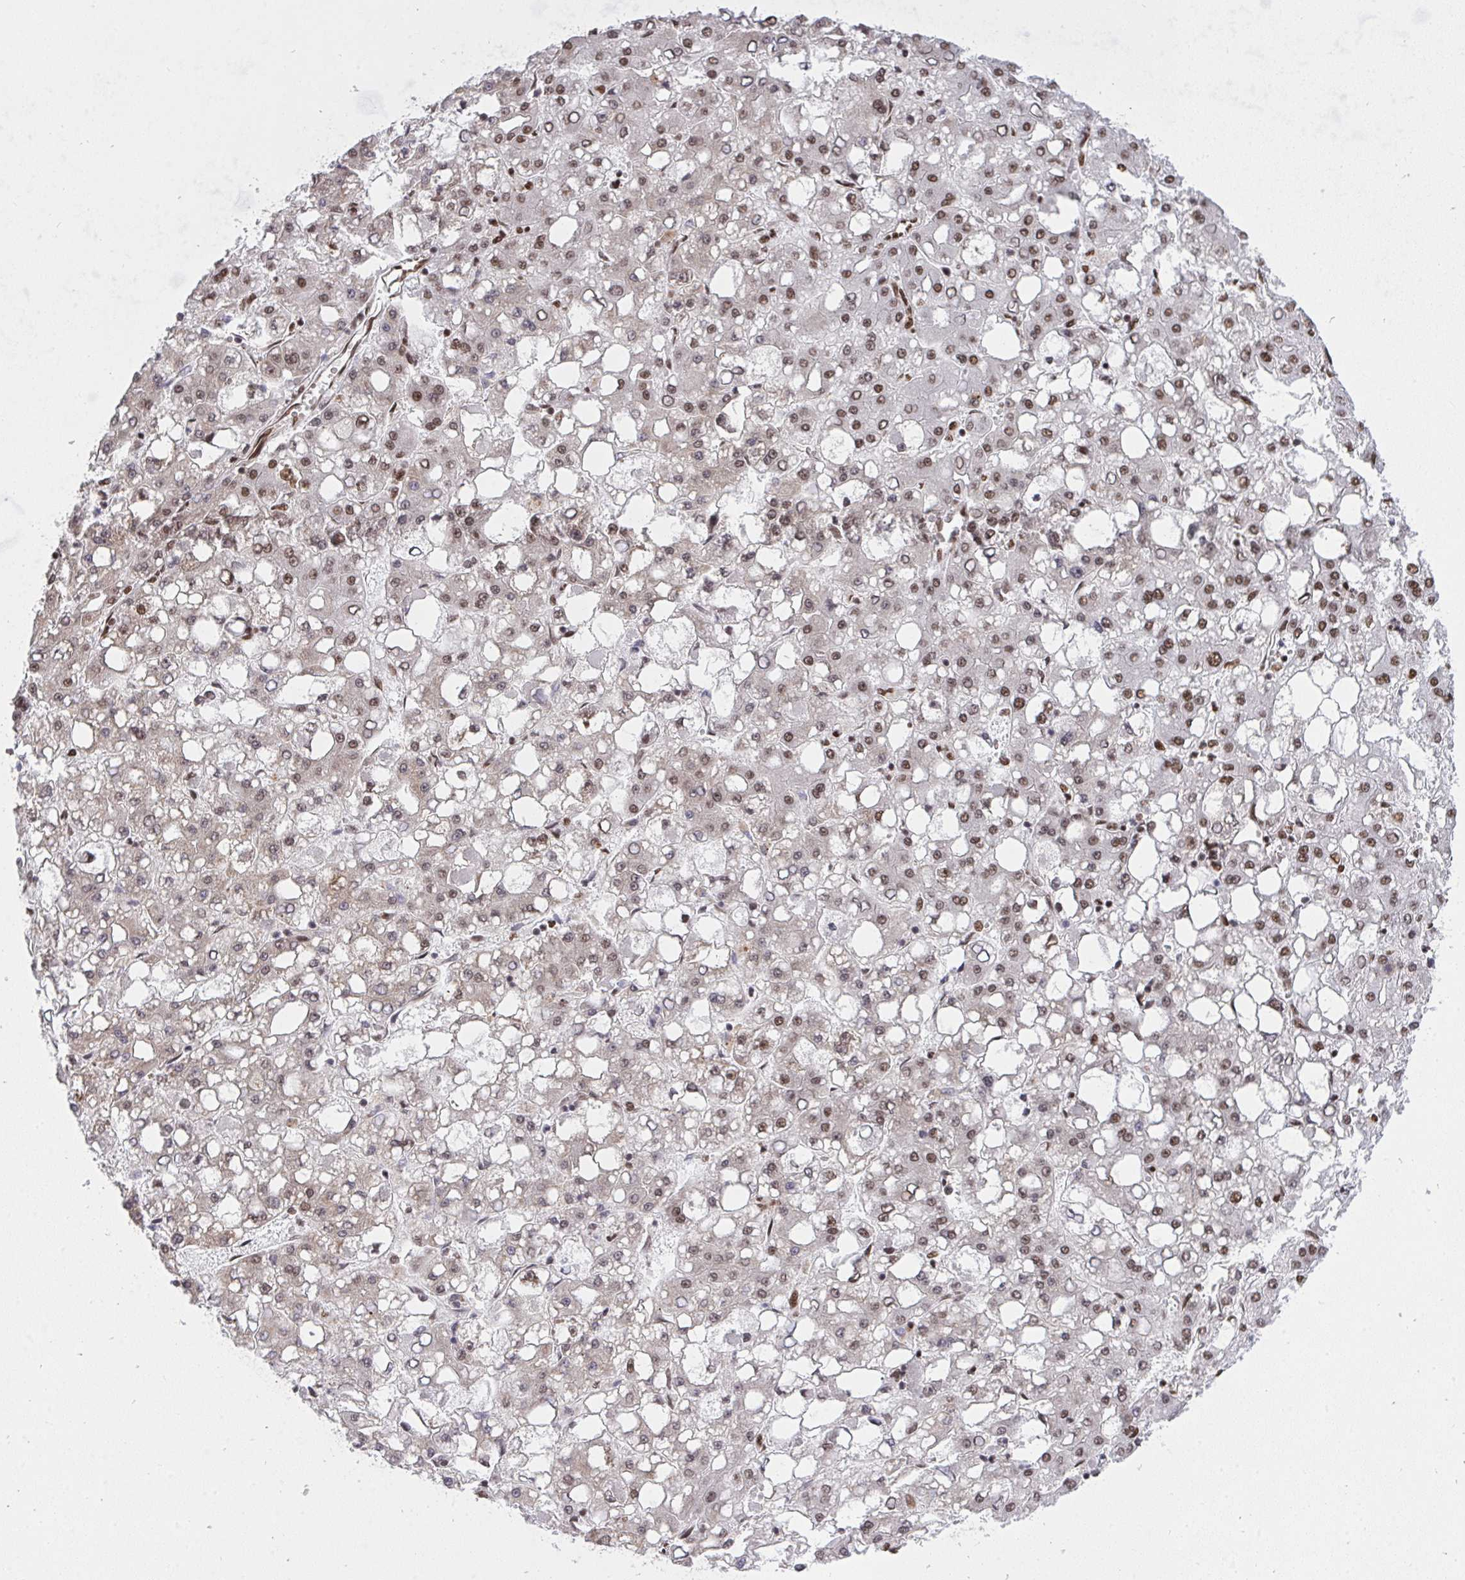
{"staining": {"intensity": "moderate", "quantity": ">75%", "location": "nuclear"}, "tissue": "liver cancer", "cell_type": "Tumor cells", "image_type": "cancer", "snomed": [{"axis": "morphology", "description": "Carcinoma, Hepatocellular, NOS"}, {"axis": "topography", "description": "Liver"}], "caption": "Hepatocellular carcinoma (liver) tissue shows moderate nuclear staining in about >75% of tumor cells, visualized by immunohistochemistry.", "gene": "HNRNPL", "patient": {"sex": "male", "age": 65}}